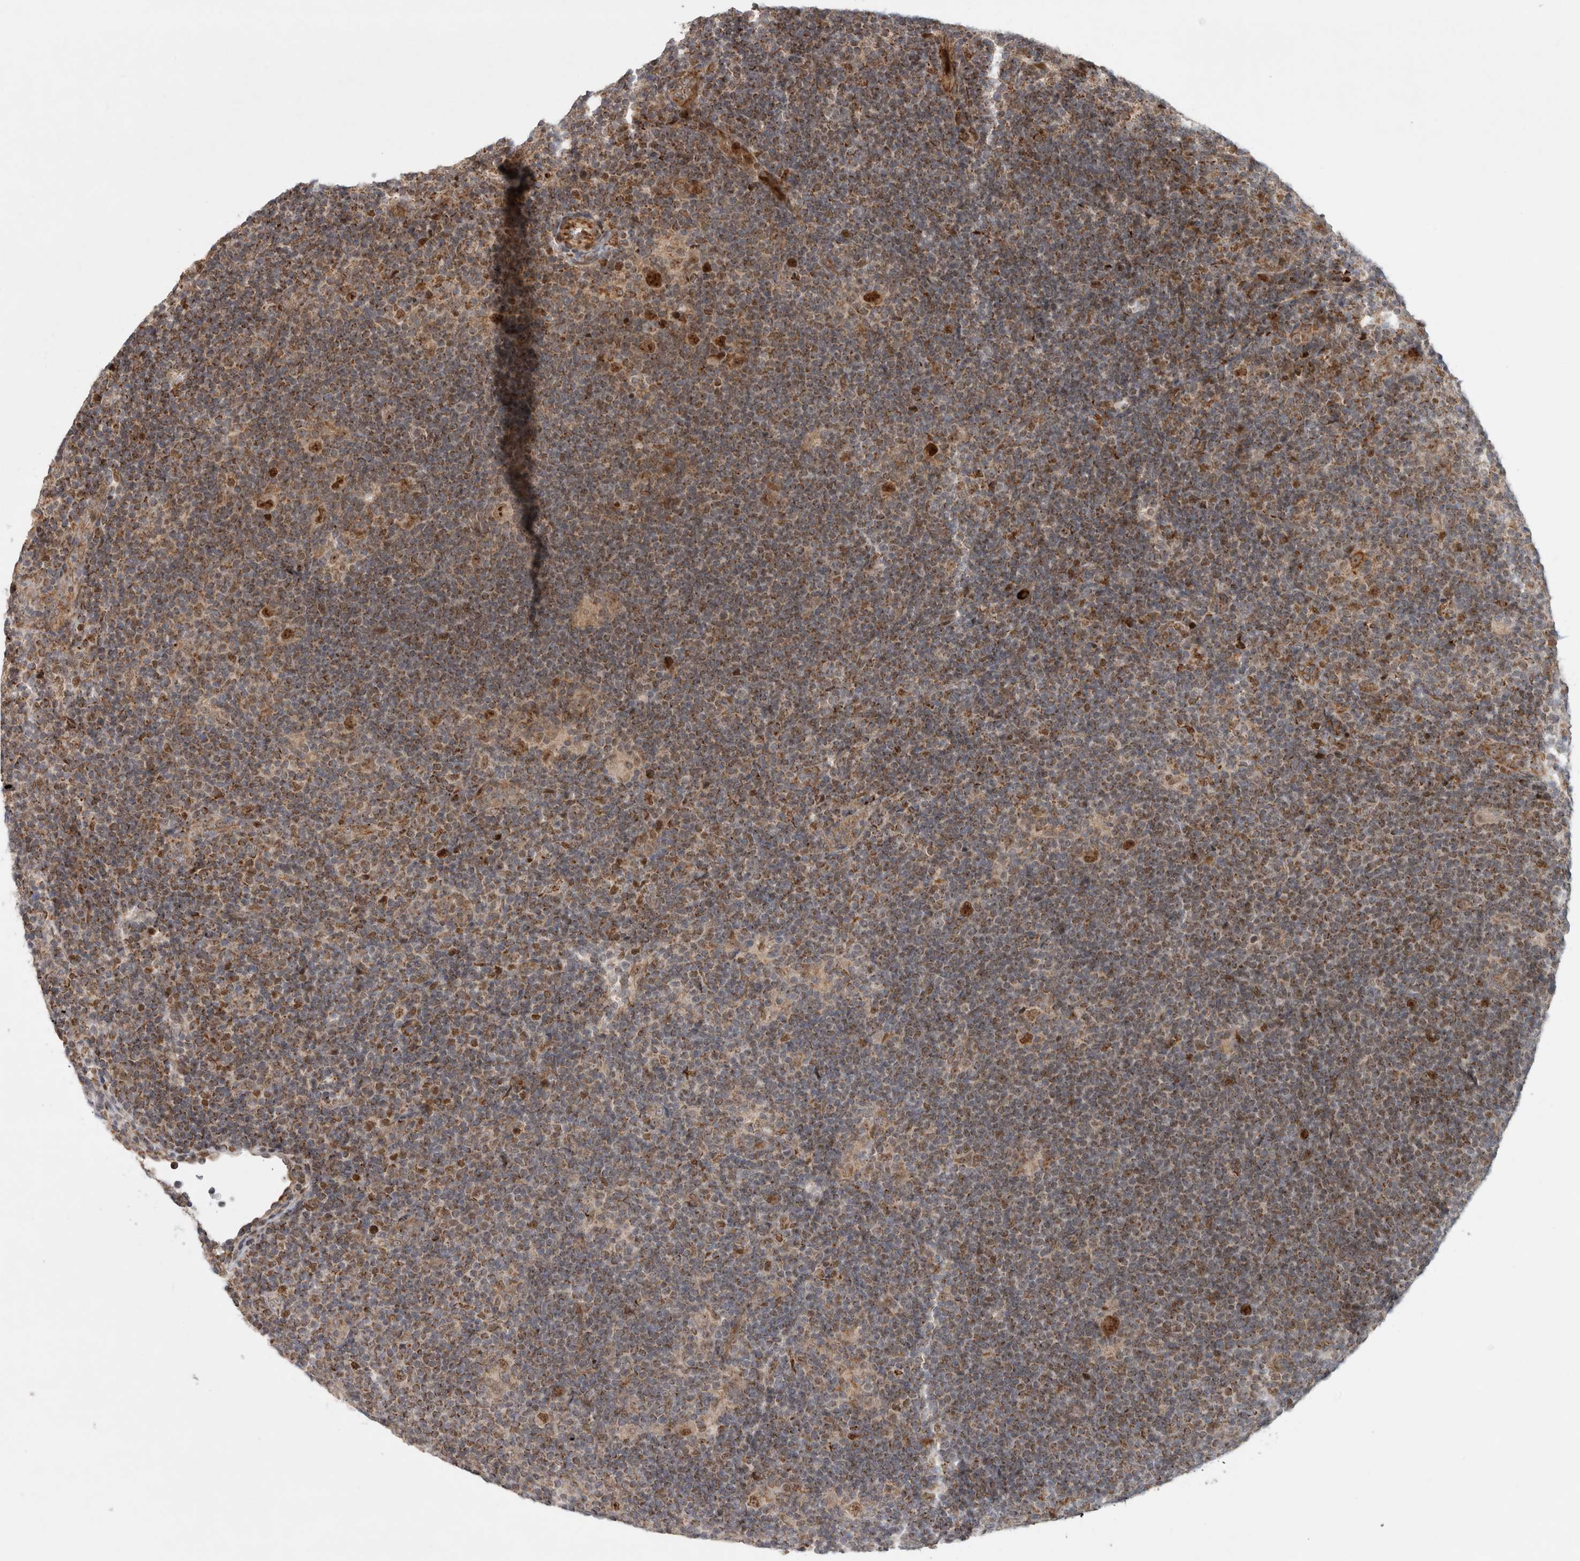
{"staining": {"intensity": "strong", "quantity": ">75%", "location": "cytoplasmic/membranous,nuclear"}, "tissue": "lymphoma", "cell_type": "Tumor cells", "image_type": "cancer", "snomed": [{"axis": "morphology", "description": "Hodgkin's disease, NOS"}, {"axis": "topography", "description": "Lymph node"}], "caption": "Brown immunohistochemical staining in human Hodgkin's disease demonstrates strong cytoplasmic/membranous and nuclear staining in about >75% of tumor cells.", "gene": "INSRR", "patient": {"sex": "female", "age": 57}}